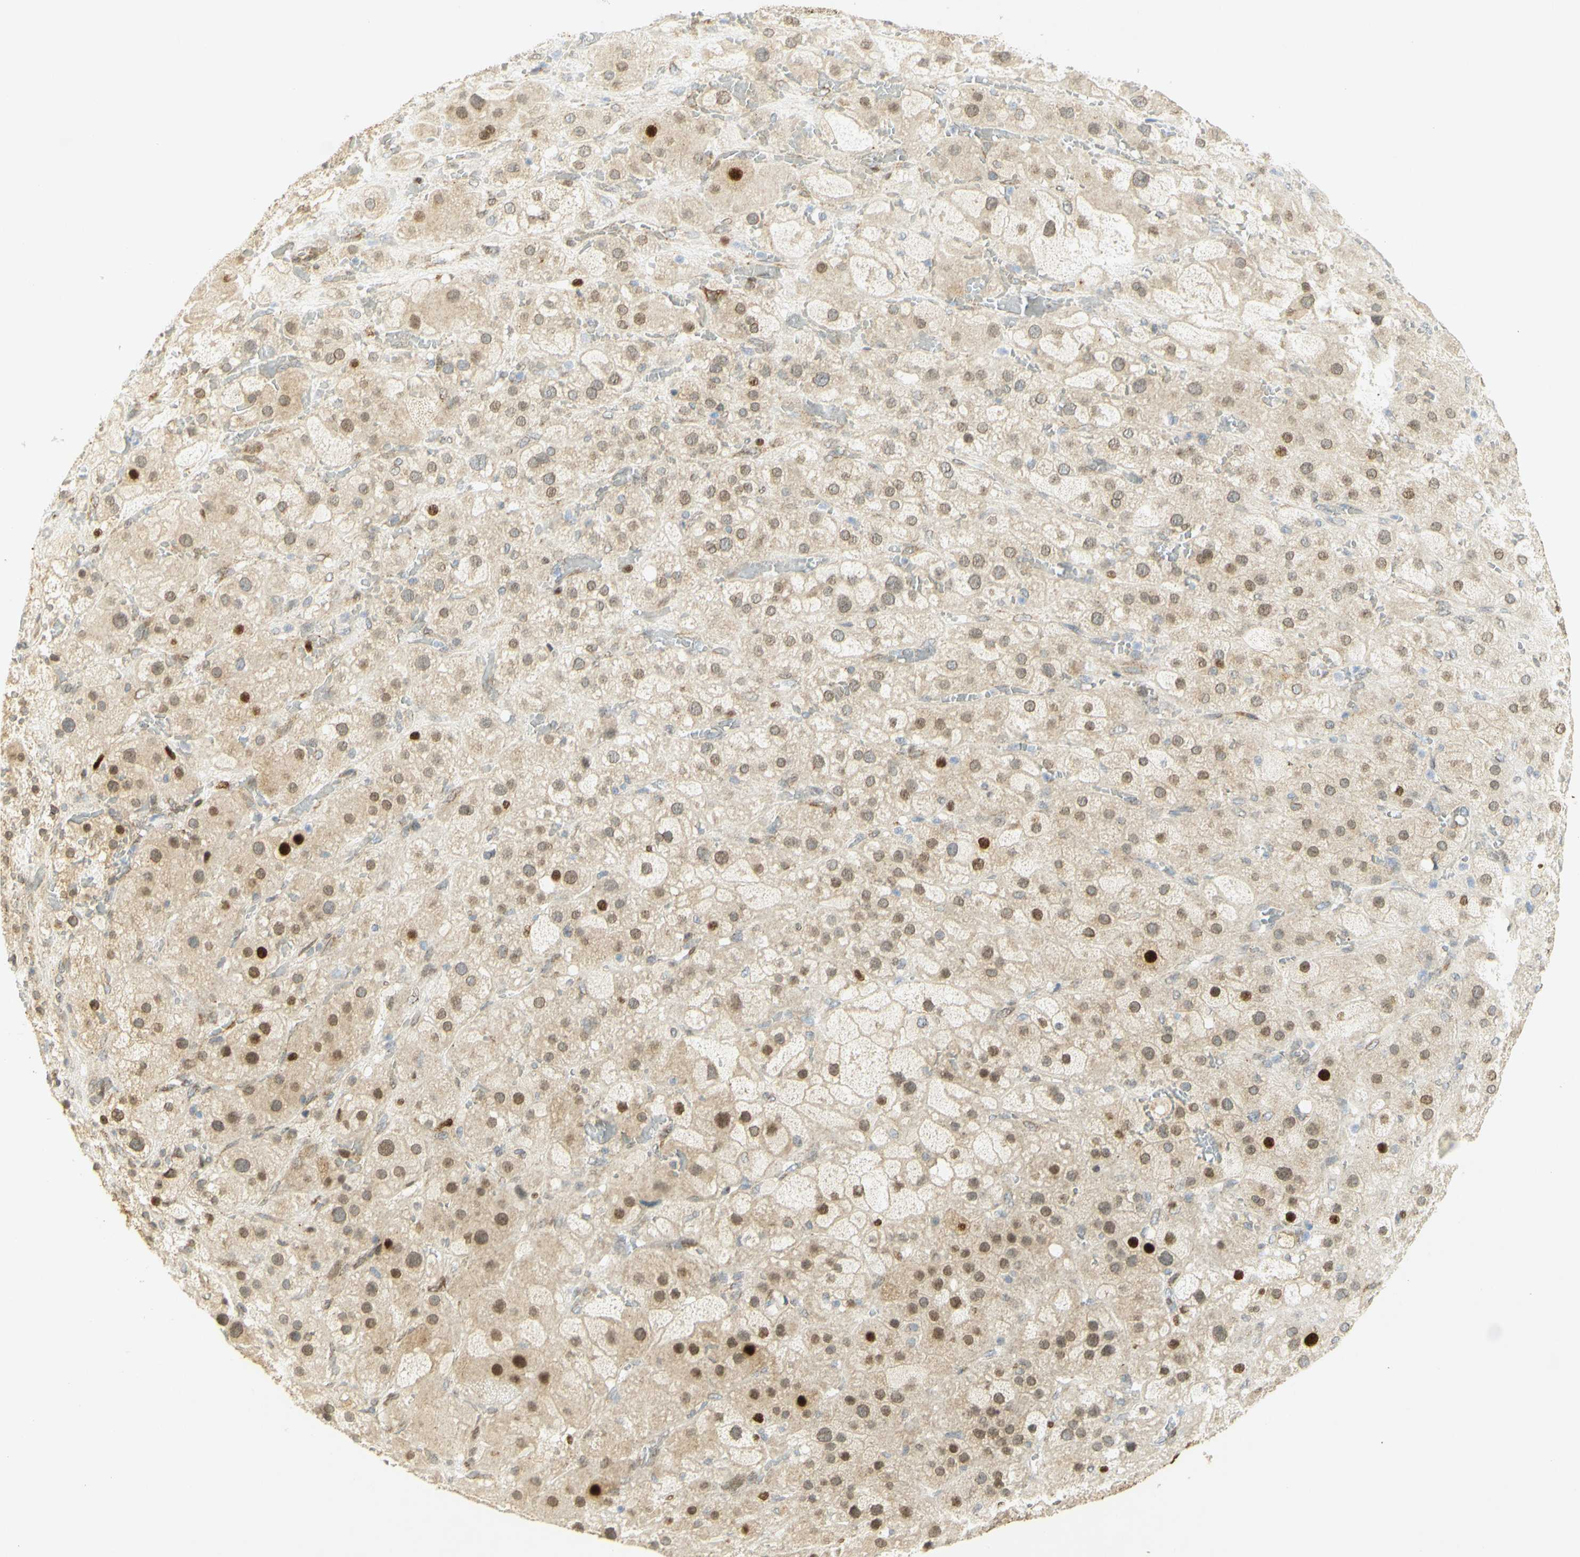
{"staining": {"intensity": "strong", "quantity": "25%-75%", "location": "nuclear"}, "tissue": "adrenal gland", "cell_type": "Glandular cells", "image_type": "normal", "snomed": [{"axis": "morphology", "description": "Normal tissue, NOS"}, {"axis": "topography", "description": "Adrenal gland"}], "caption": "Immunohistochemical staining of benign human adrenal gland exhibits high levels of strong nuclear positivity in approximately 25%-75% of glandular cells.", "gene": "E2F1", "patient": {"sex": "female", "age": 47}}